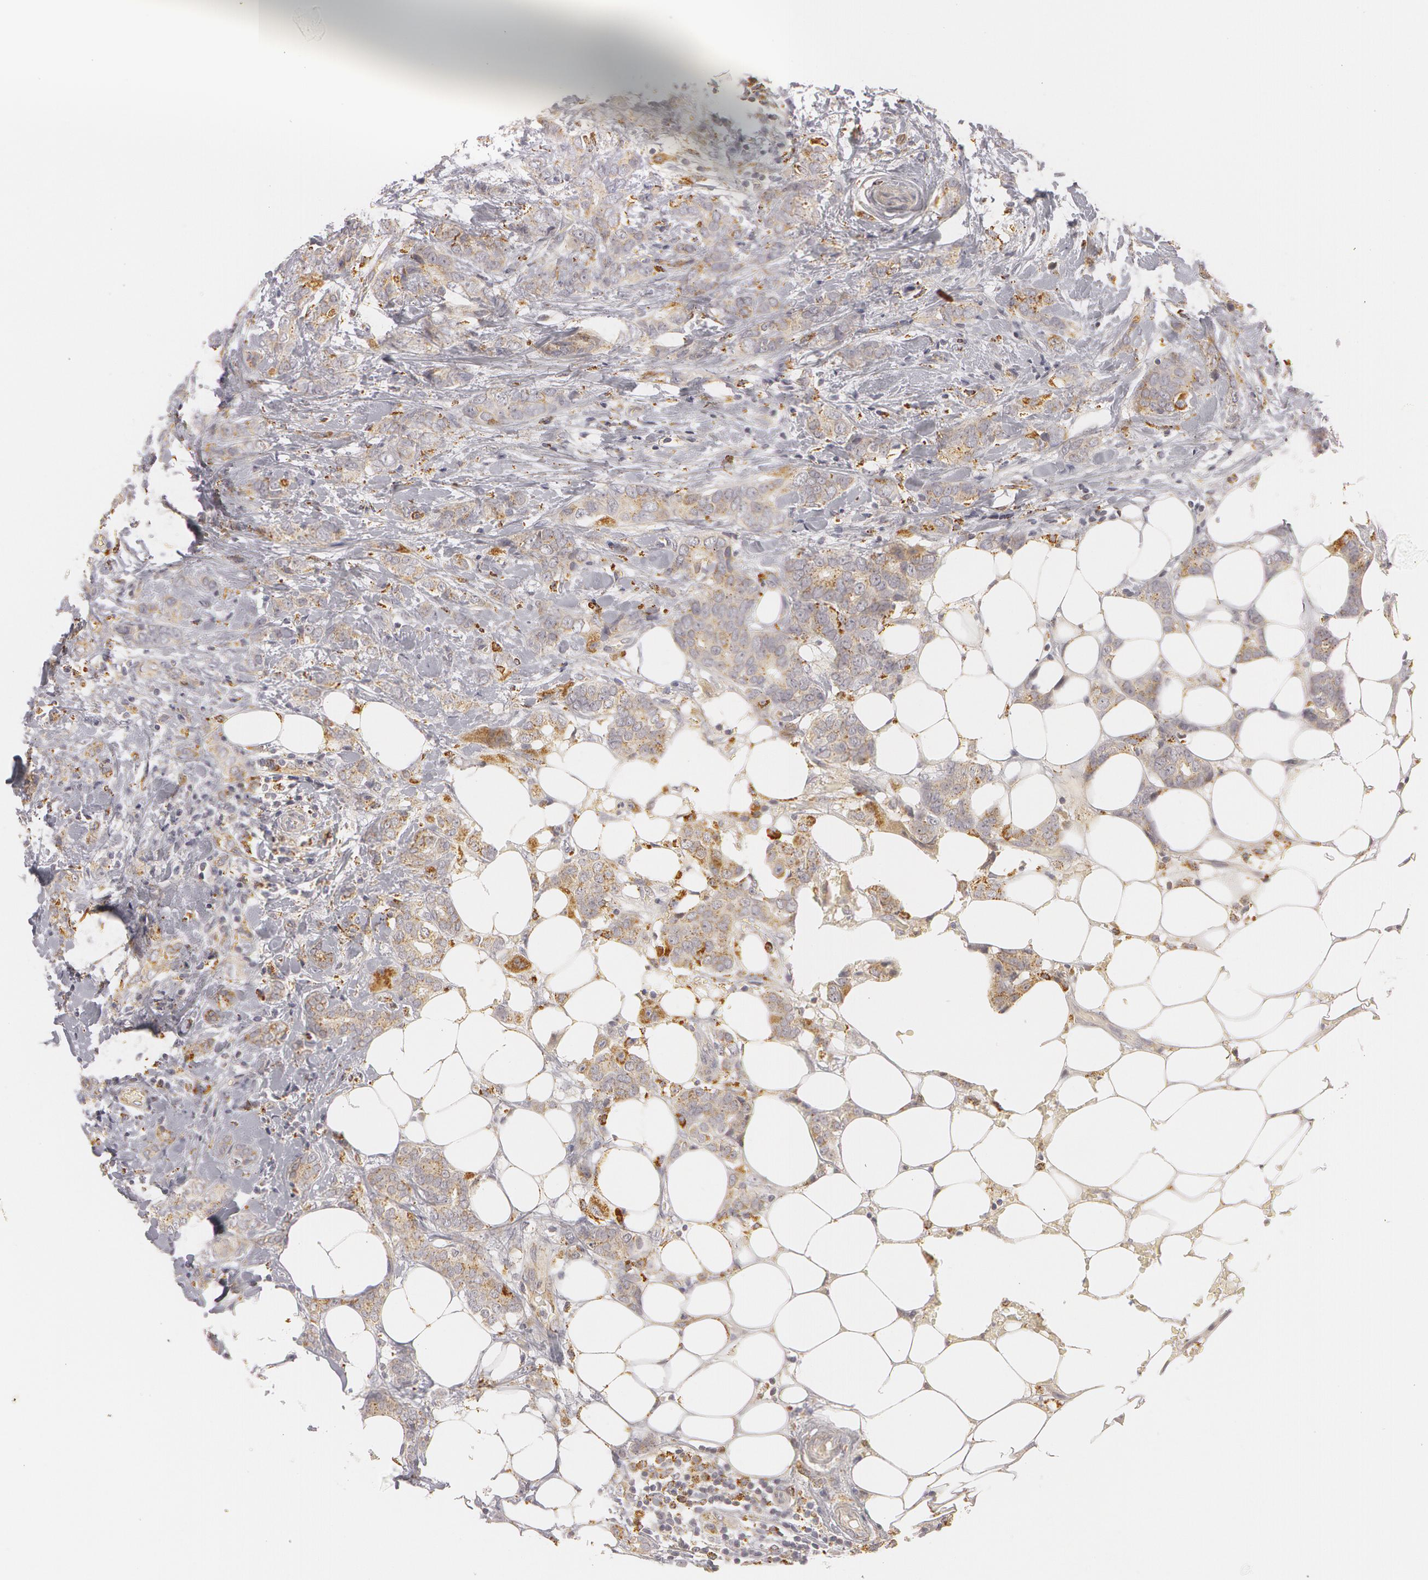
{"staining": {"intensity": "weak", "quantity": "25%-75%", "location": "cytoplasmic/membranous"}, "tissue": "breast cancer", "cell_type": "Tumor cells", "image_type": "cancer", "snomed": [{"axis": "morphology", "description": "Duct carcinoma"}, {"axis": "topography", "description": "Breast"}], "caption": "High-power microscopy captured an IHC micrograph of breast cancer, revealing weak cytoplasmic/membranous expression in approximately 25%-75% of tumor cells. Using DAB (brown) and hematoxylin (blue) stains, captured at high magnification using brightfield microscopy.", "gene": "C7", "patient": {"sex": "female", "age": 53}}